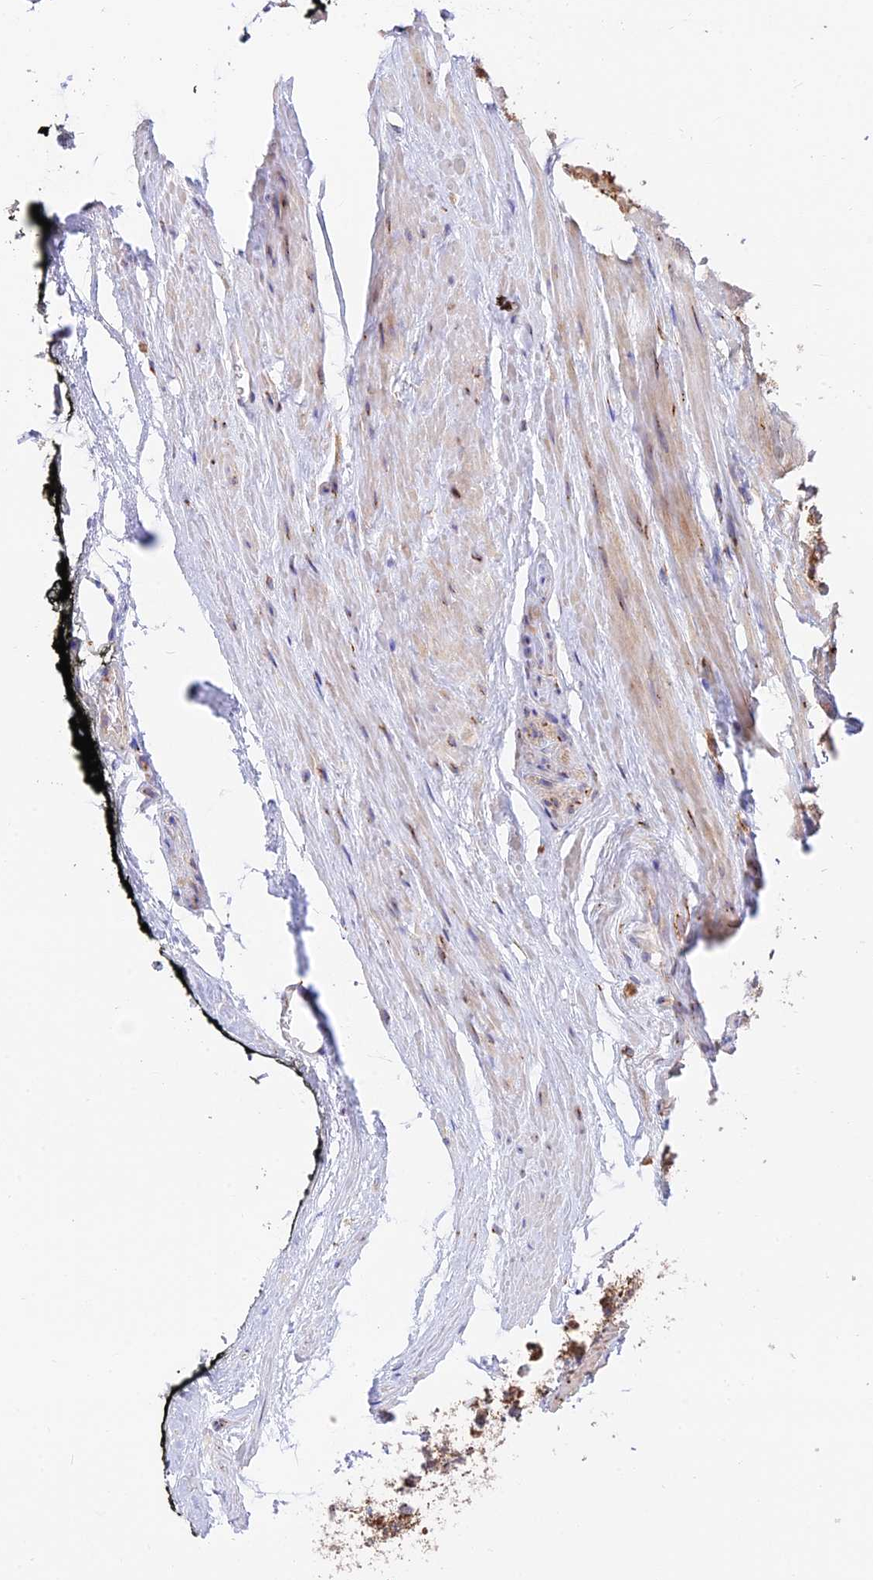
{"staining": {"intensity": "strong", "quantity": ">75%", "location": "cytoplasmic/membranous"}, "tissue": "prostate cancer", "cell_type": "Tumor cells", "image_type": "cancer", "snomed": [{"axis": "morphology", "description": "Adenocarcinoma, Low grade"}, {"axis": "topography", "description": "Prostate"}], "caption": "Immunohistochemical staining of human prostate cancer (low-grade adenocarcinoma) demonstrates high levels of strong cytoplasmic/membranous staining in approximately >75% of tumor cells.", "gene": "GOLGA3", "patient": {"sex": "male", "age": 74}}